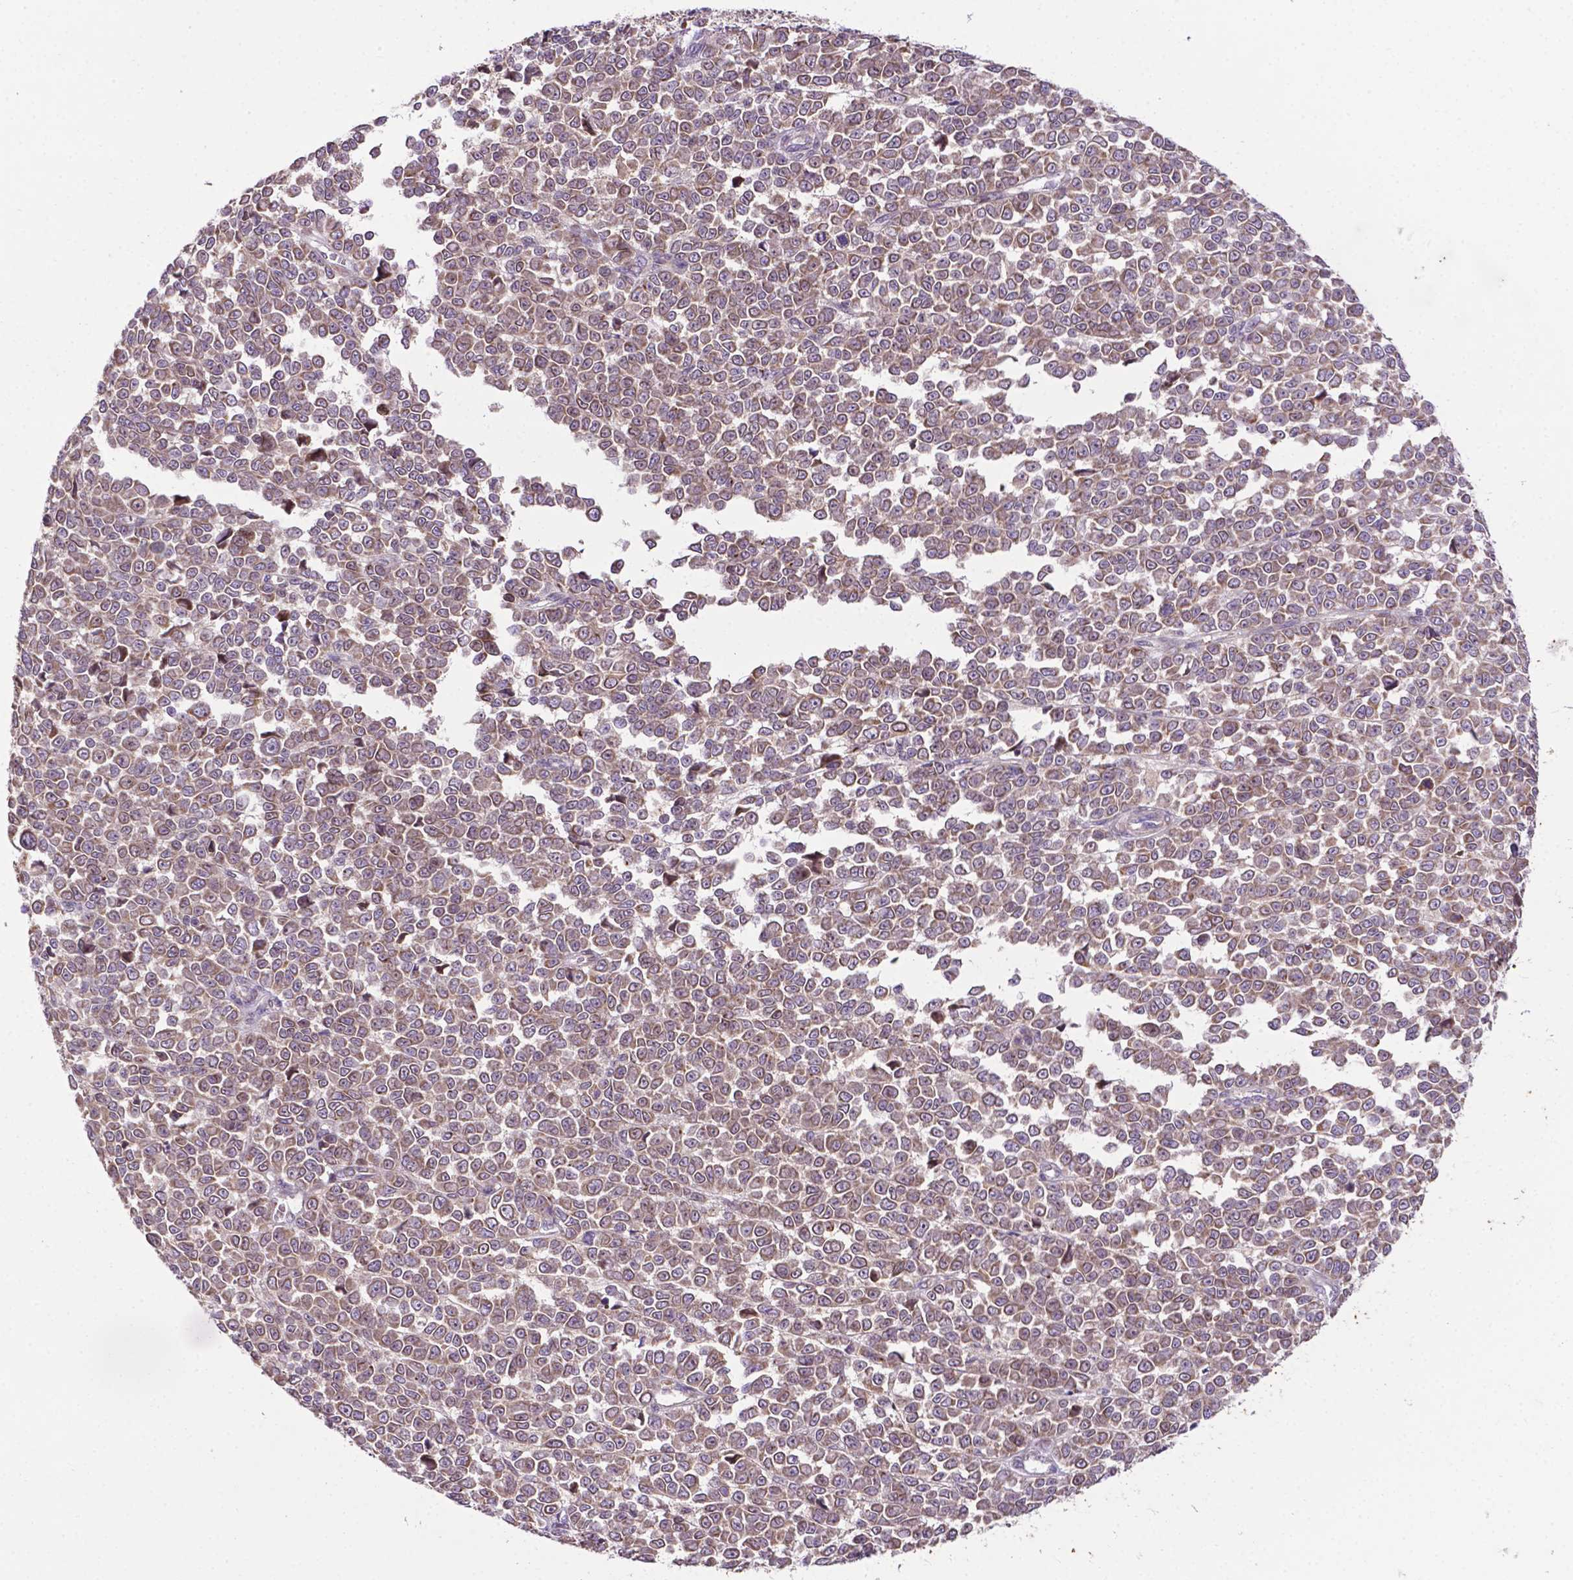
{"staining": {"intensity": "moderate", "quantity": ">75%", "location": "cytoplasmic/membranous"}, "tissue": "melanoma", "cell_type": "Tumor cells", "image_type": "cancer", "snomed": [{"axis": "morphology", "description": "Malignant melanoma, NOS"}, {"axis": "topography", "description": "Skin"}], "caption": "Immunohistochemistry staining of malignant melanoma, which demonstrates medium levels of moderate cytoplasmic/membranous expression in about >75% of tumor cells indicating moderate cytoplasmic/membranous protein positivity. The staining was performed using DAB (3,3'-diaminobenzidine) (brown) for protein detection and nuclei were counterstained in hematoxylin (blue).", "gene": "SPNS2", "patient": {"sex": "female", "age": 95}}